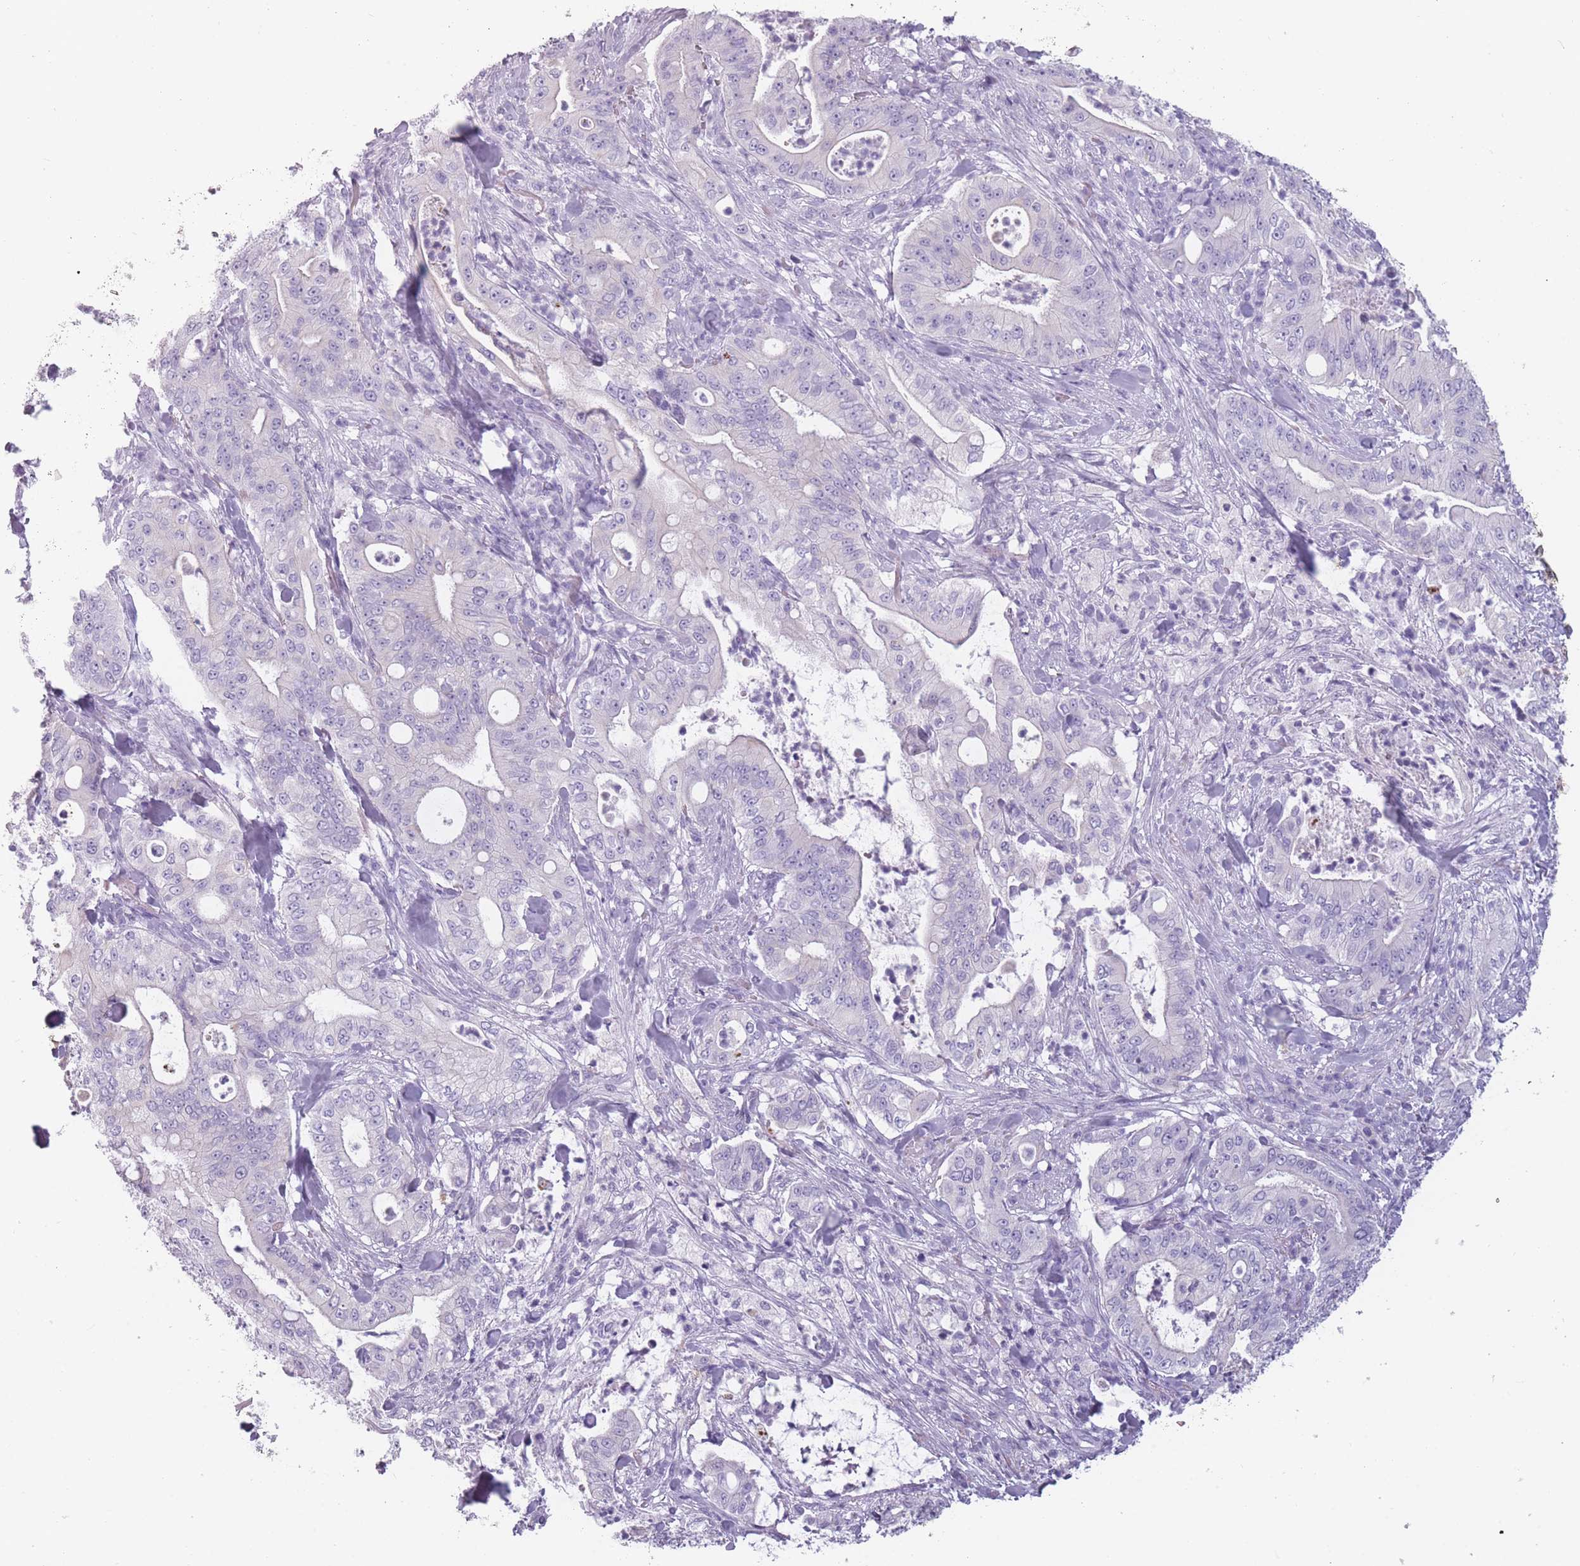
{"staining": {"intensity": "negative", "quantity": "none", "location": "none"}, "tissue": "pancreatic cancer", "cell_type": "Tumor cells", "image_type": "cancer", "snomed": [{"axis": "morphology", "description": "Adenocarcinoma, NOS"}, {"axis": "topography", "description": "Pancreas"}], "caption": "Immunohistochemical staining of human adenocarcinoma (pancreatic) shows no significant positivity in tumor cells.", "gene": "PPFIA3", "patient": {"sex": "male", "age": 71}}